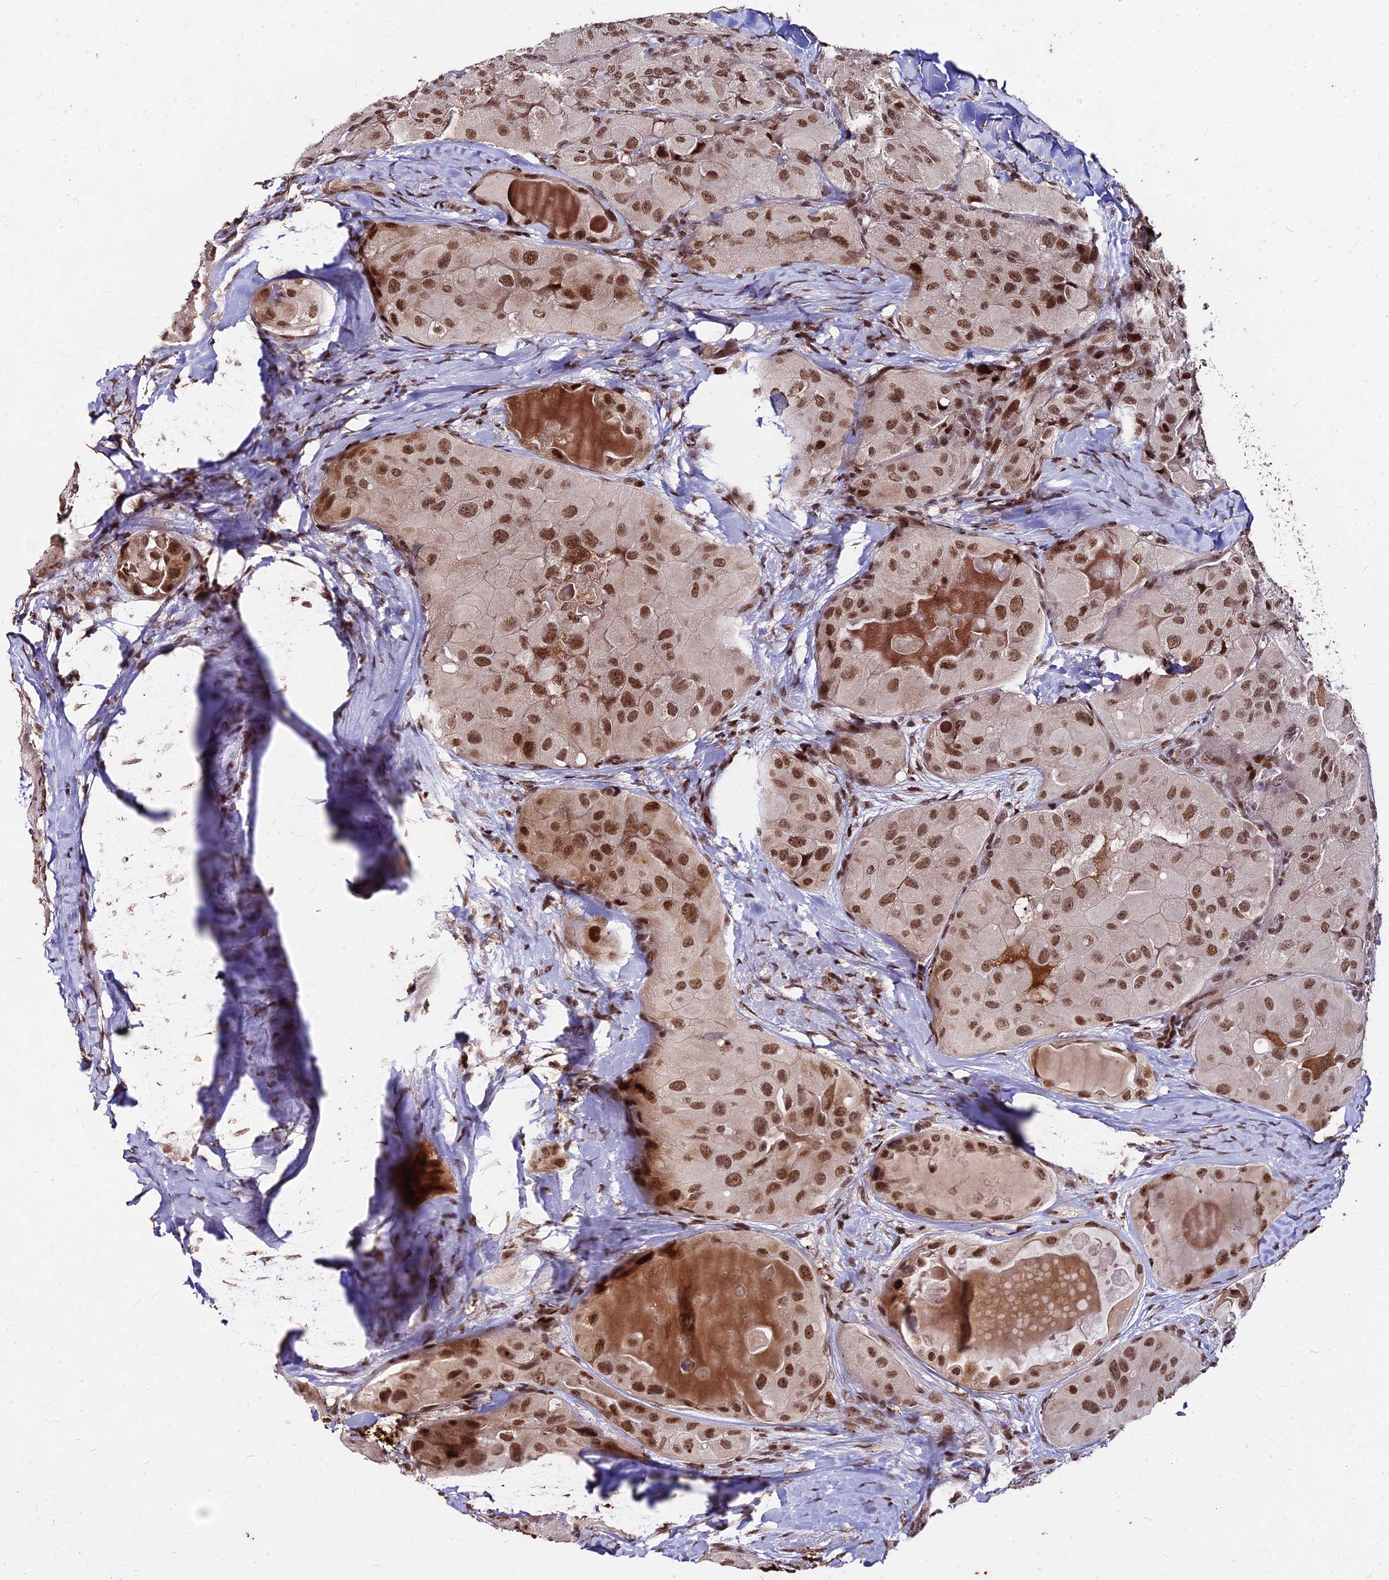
{"staining": {"intensity": "moderate", "quantity": ">75%", "location": "nuclear"}, "tissue": "thyroid cancer", "cell_type": "Tumor cells", "image_type": "cancer", "snomed": [{"axis": "morphology", "description": "Normal tissue, NOS"}, {"axis": "morphology", "description": "Papillary adenocarcinoma, NOS"}, {"axis": "topography", "description": "Thyroid gland"}], "caption": "Immunohistochemistry (IHC) (DAB) staining of human thyroid cancer shows moderate nuclear protein staining in about >75% of tumor cells.", "gene": "ZBED4", "patient": {"sex": "female", "age": 59}}